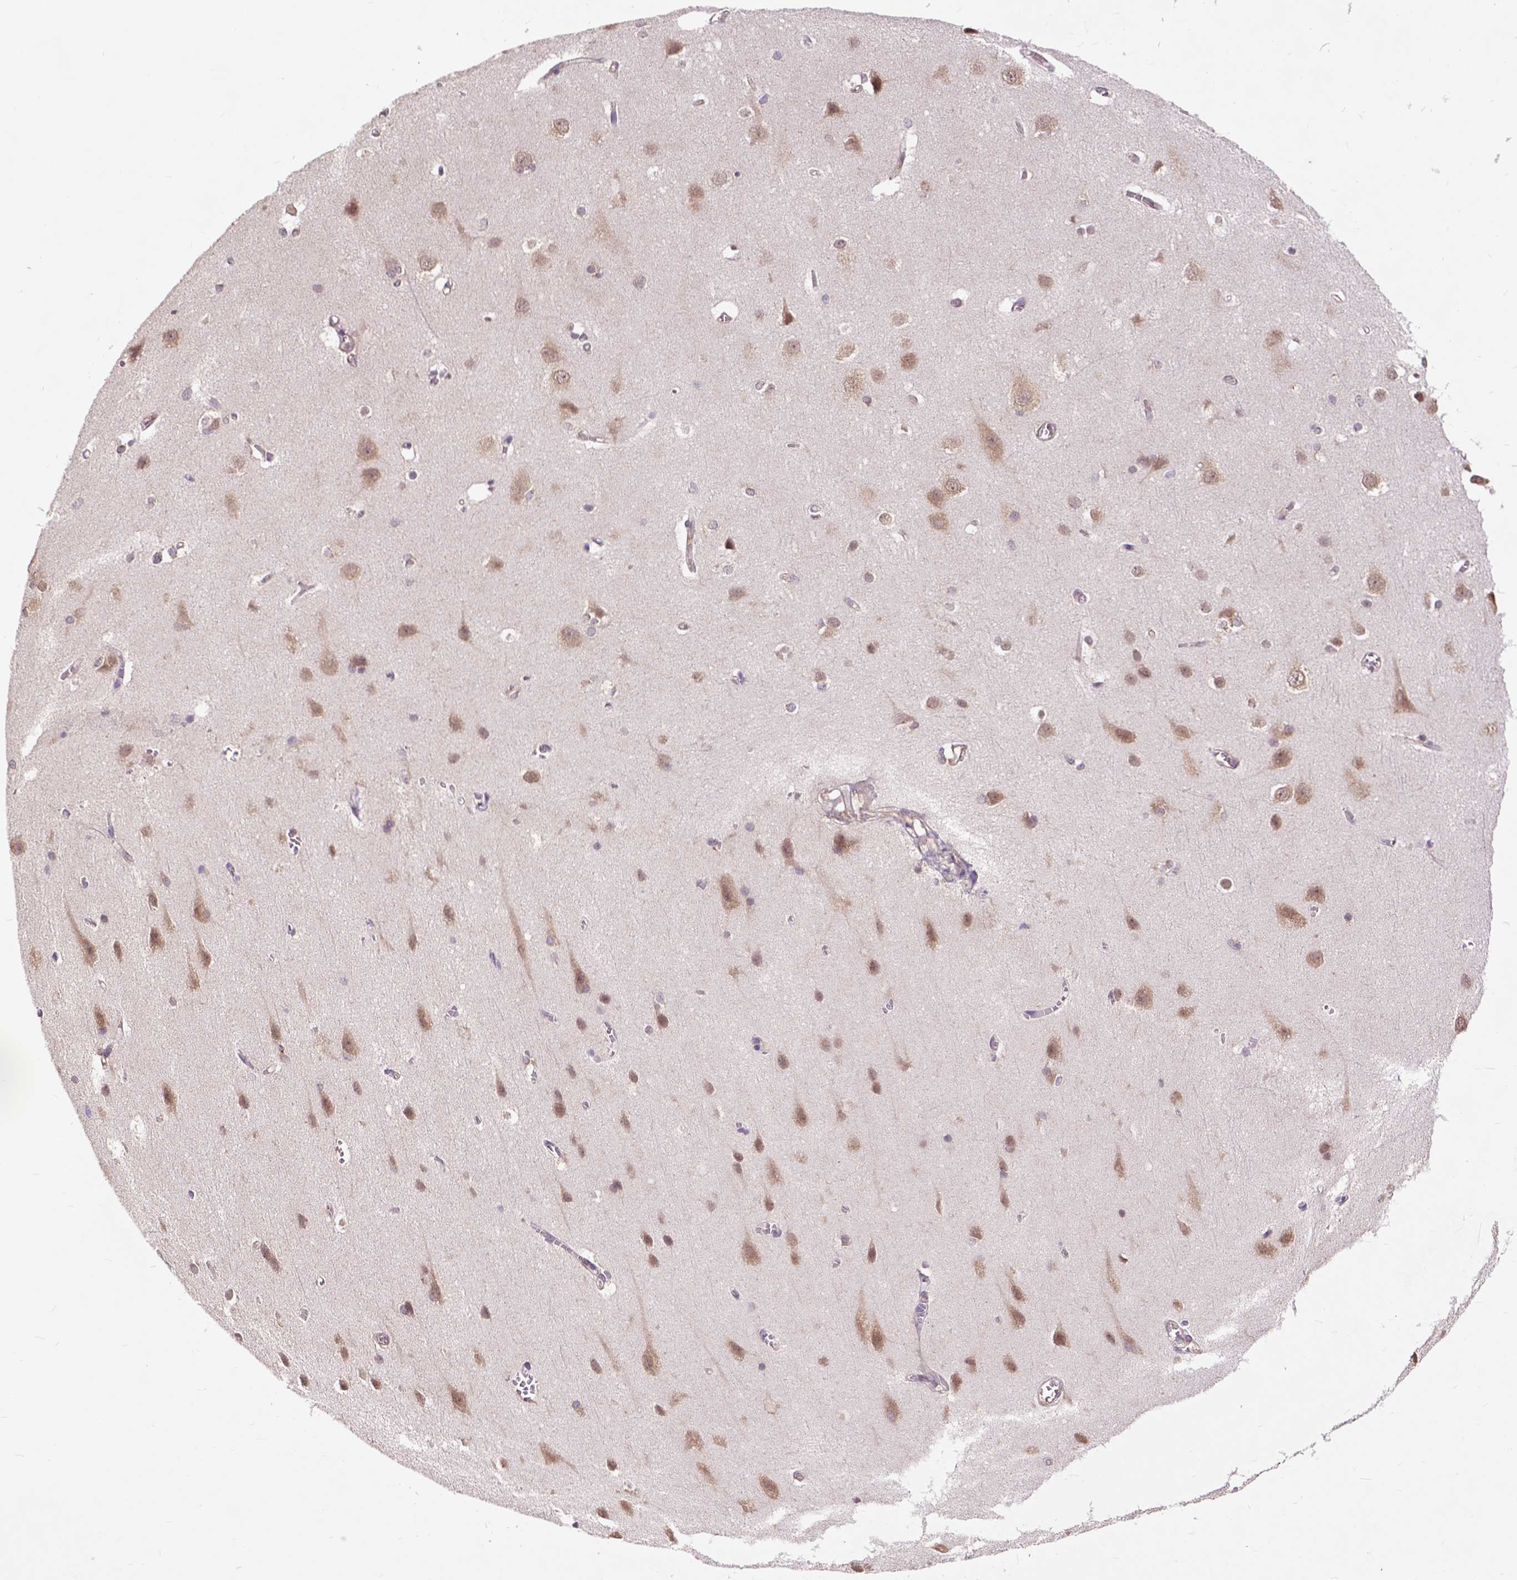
{"staining": {"intensity": "negative", "quantity": "none", "location": "none"}, "tissue": "cerebral cortex", "cell_type": "Endothelial cells", "image_type": "normal", "snomed": [{"axis": "morphology", "description": "Normal tissue, NOS"}, {"axis": "topography", "description": "Cerebral cortex"}], "caption": "Immunohistochemistry histopathology image of unremarkable cerebral cortex stained for a protein (brown), which reveals no positivity in endothelial cells. The staining is performed using DAB (3,3'-diaminobenzidine) brown chromogen with nuclei counter-stained in using hematoxylin.", "gene": "ARL1", "patient": {"sex": "male", "age": 37}}